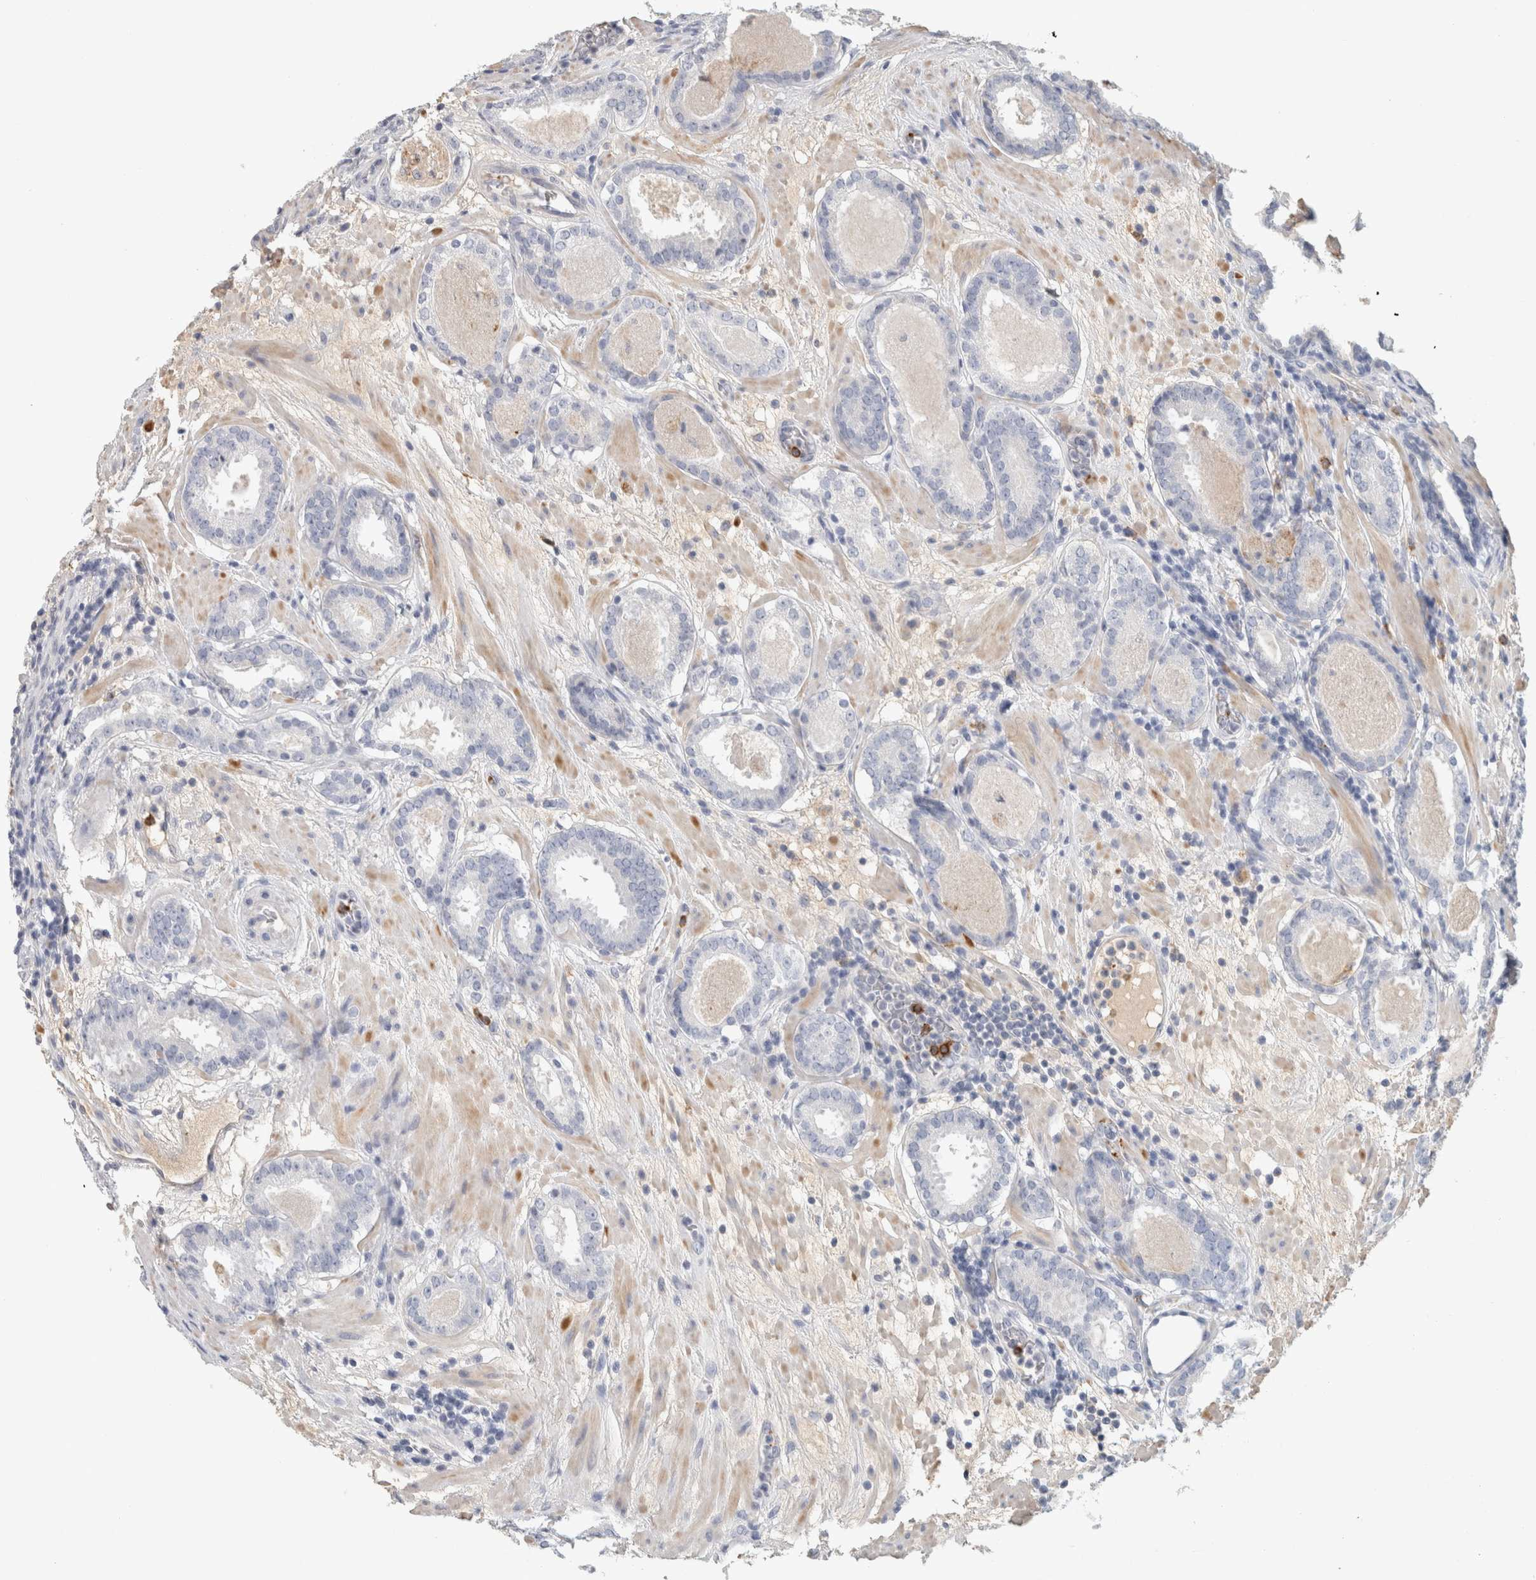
{"staining": {"intensity": "negative", "quantity": "none", "location": "none"}, "tissue": "prostate cancer", "cell_type": "Tumor cells", "image_type": "cancer", "snomed": [{"axis": "morphology", "description": "Adenocarcinoma, Low grade"}, {"axis": "topography", "description": "Prostate"}], "caption": "IHC of prostate cancer (adenocarcinoma (low-grade)) exhibits no expression in tumor cells.", "gene": "CD36", "patient": {"sex": "male", "age": 69}}